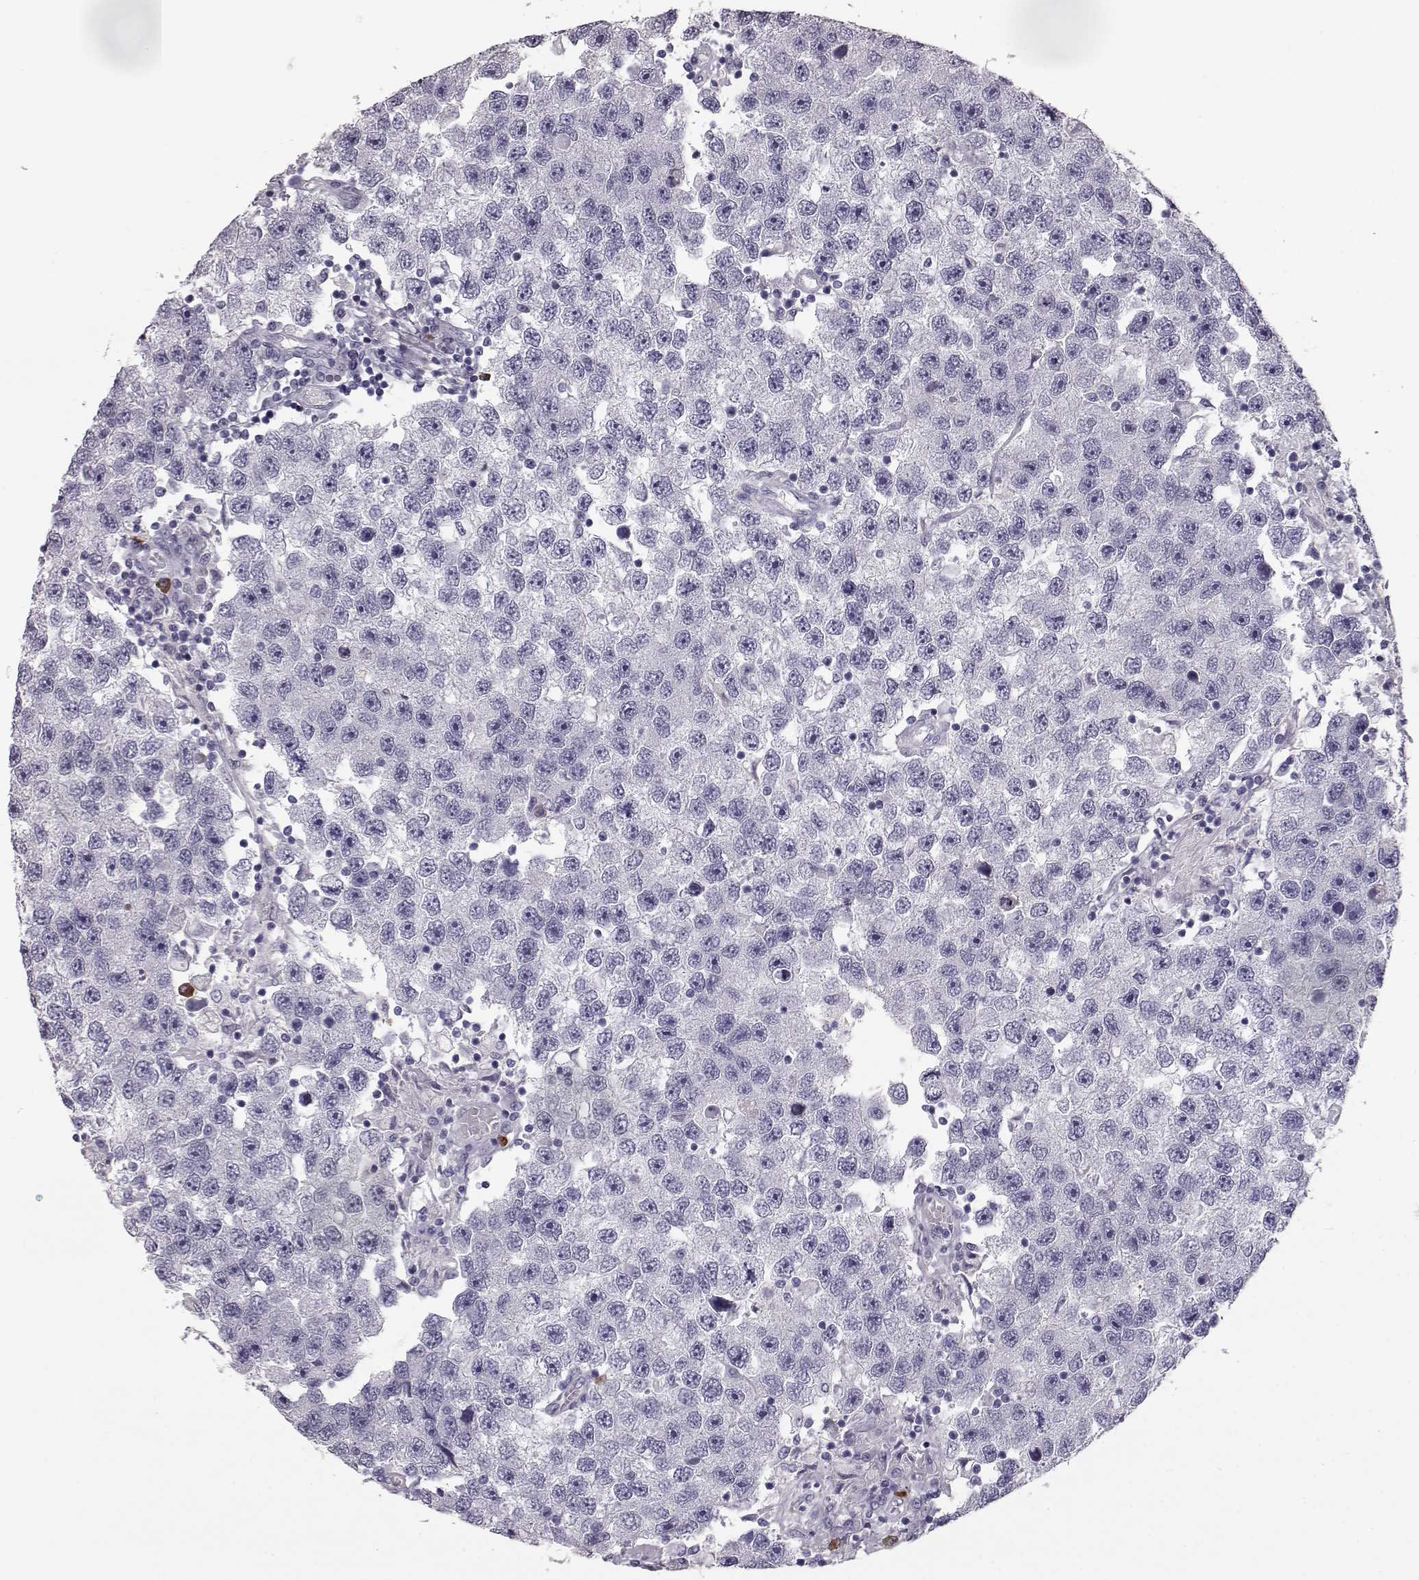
{"staining": {"intensity": "negative", "quantity": "none", "location": "none"}, "tissue": "testis cancer", "cell_type": "Tumor cells", "image_type": "cancer", "snomed": [{"axis": "morphology", "description": "Seminoma, NOS"}, {"axis": "topography", "description": "Testis"}], "caption": "Immunohistochemistry histopathology image of neoplastic tissue: seminoma (testis) stained with DAB exhibits no significant protein staining in tumor cells. (DAB (3,3'-diaminobenzidine) IHC visualized using brightfield microscopy, high magnification).", "gene": "CCL19", "patient": {"sex": "male", "age": 26}}